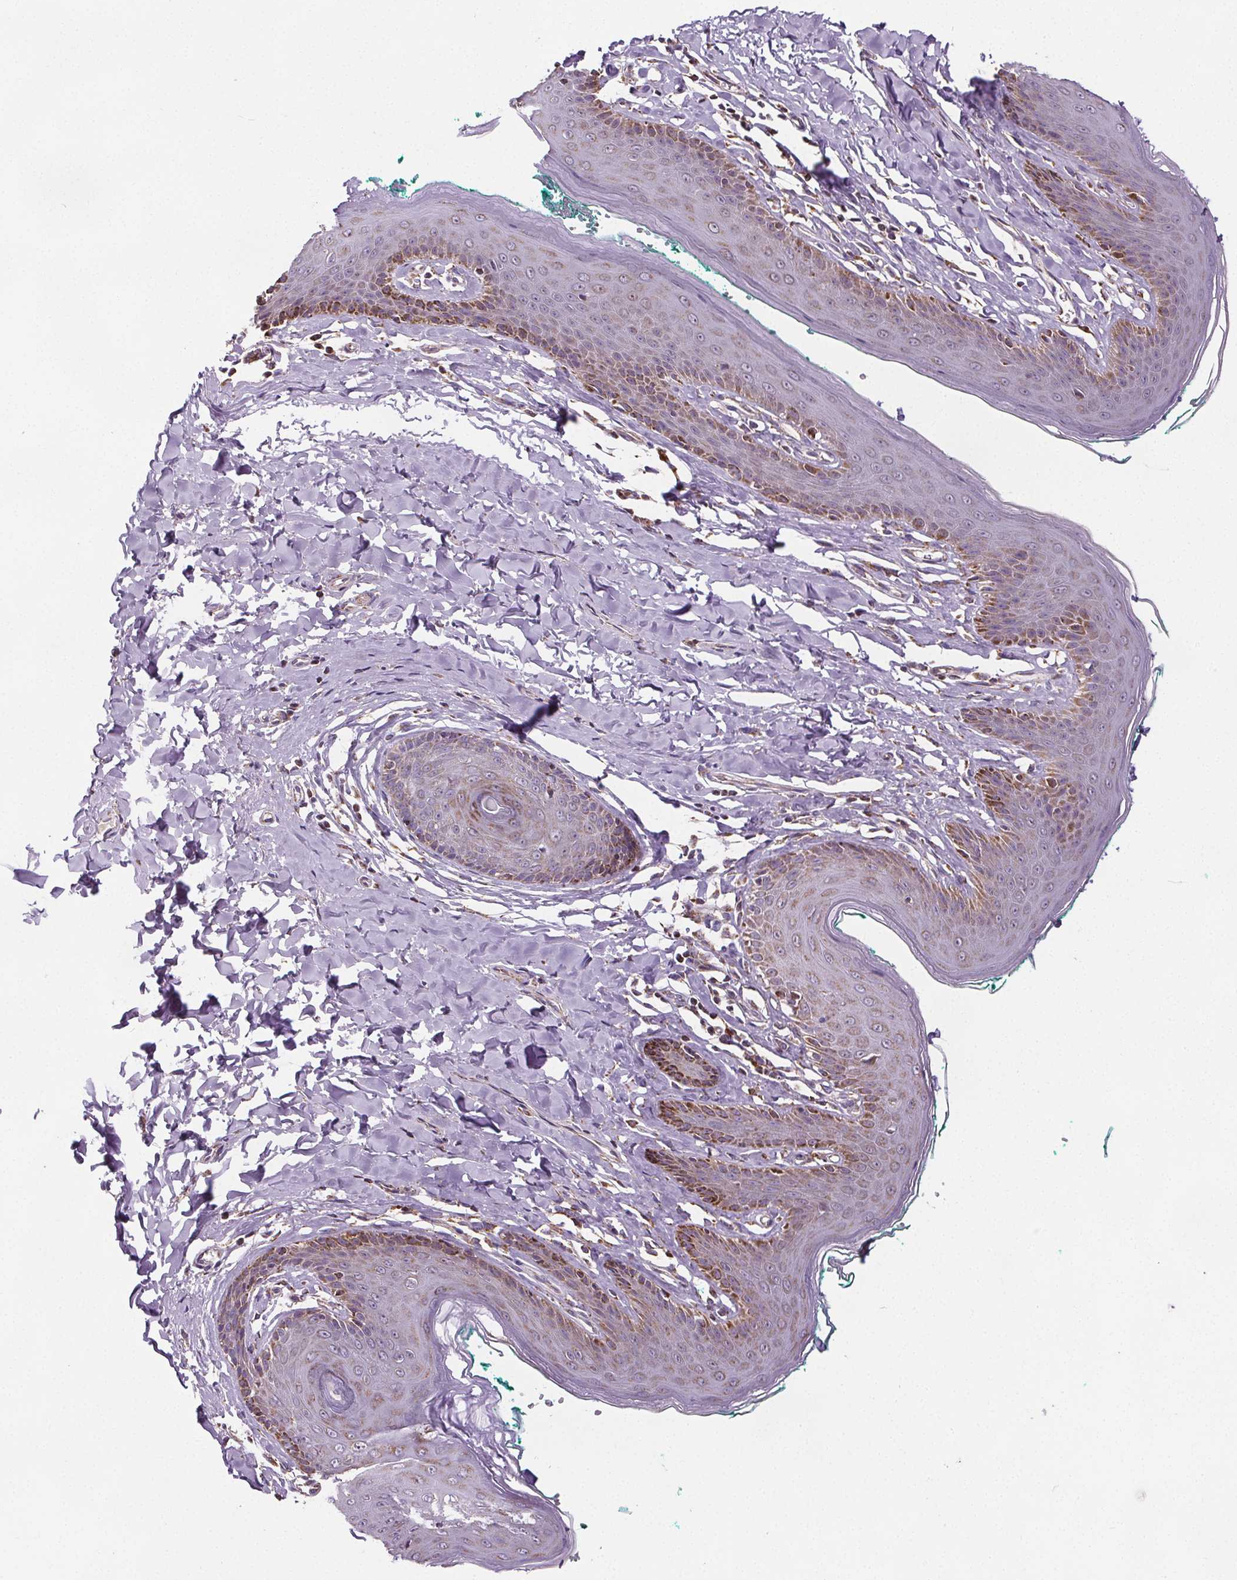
{"staining": {"intensity": "moderate", "quantity": "25%-75%", "location": "cytoplasmic/membranous"}, "tissue": "skin", "cell_type": "Epidermal cells", "image_type": "normal", "snomed": [{"axis": "morphology", "description": "Normal tissue, NOS"}, {"axis": "topography", "description": "Vulva"}, {"axis": "topography", "description": "Peripheral nerve tissue"}], "caption": "Moderate cytoplasmic/membranous staining for a protein is seen in approximately 25%-75% of epidermal cells of unremarkable skin using immunohistochemistry.", "gene": "SUCLA2", "patient": {"sex": "female", "age": 66}}